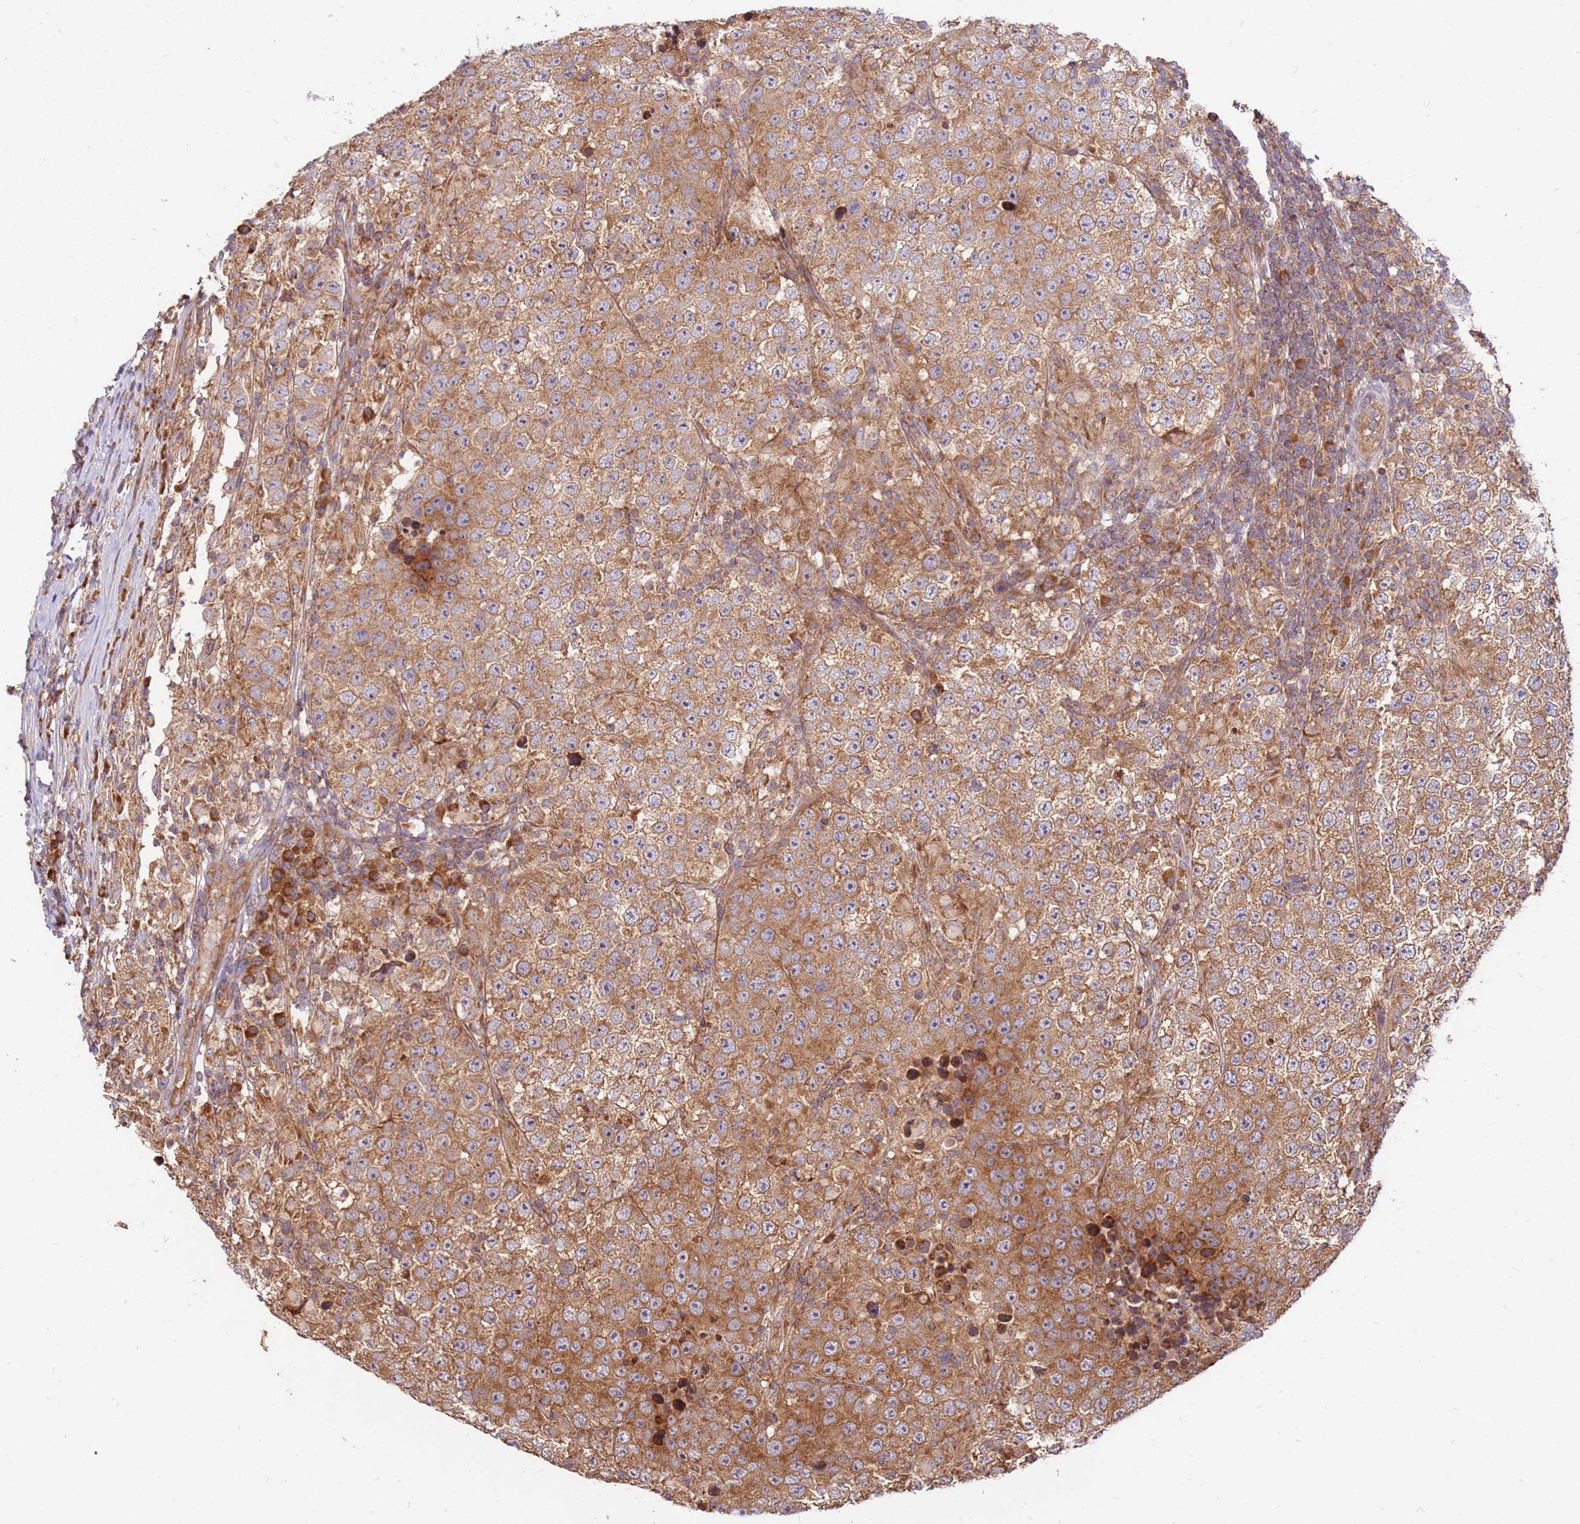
{"staining": {"intensity": "moderate", "quantity": ">75%", "location": "cytoplasmic/membranous"}, "tissue": "testis cancer", "cell_type": "Tumor cells", "image_type": "cancer", "snomed": [{"axis": "morphology", "description": "Normal tissue, NOS"}, {"axis": "morphology", "description": "Urothelial carcinoma, High grade"}, {"axis": "morphology", "description": "Seminoma, NOS"}, {"axis": "morphology", "description": "Carcinoma, Embryonal, NOS"}, {"axis": "topography", "description": "Urinary bladder"}, {"axis": "topography", "description": "Testis"}], "caption": "Brown immunohistochemical staining in embryonal carcinoma (testis) shows moderate cytoplasmic/membranous expression in about >75% of tumor cells.", "gene": "SLC44A5", "patient": {"sex": "male", "age": 41}}